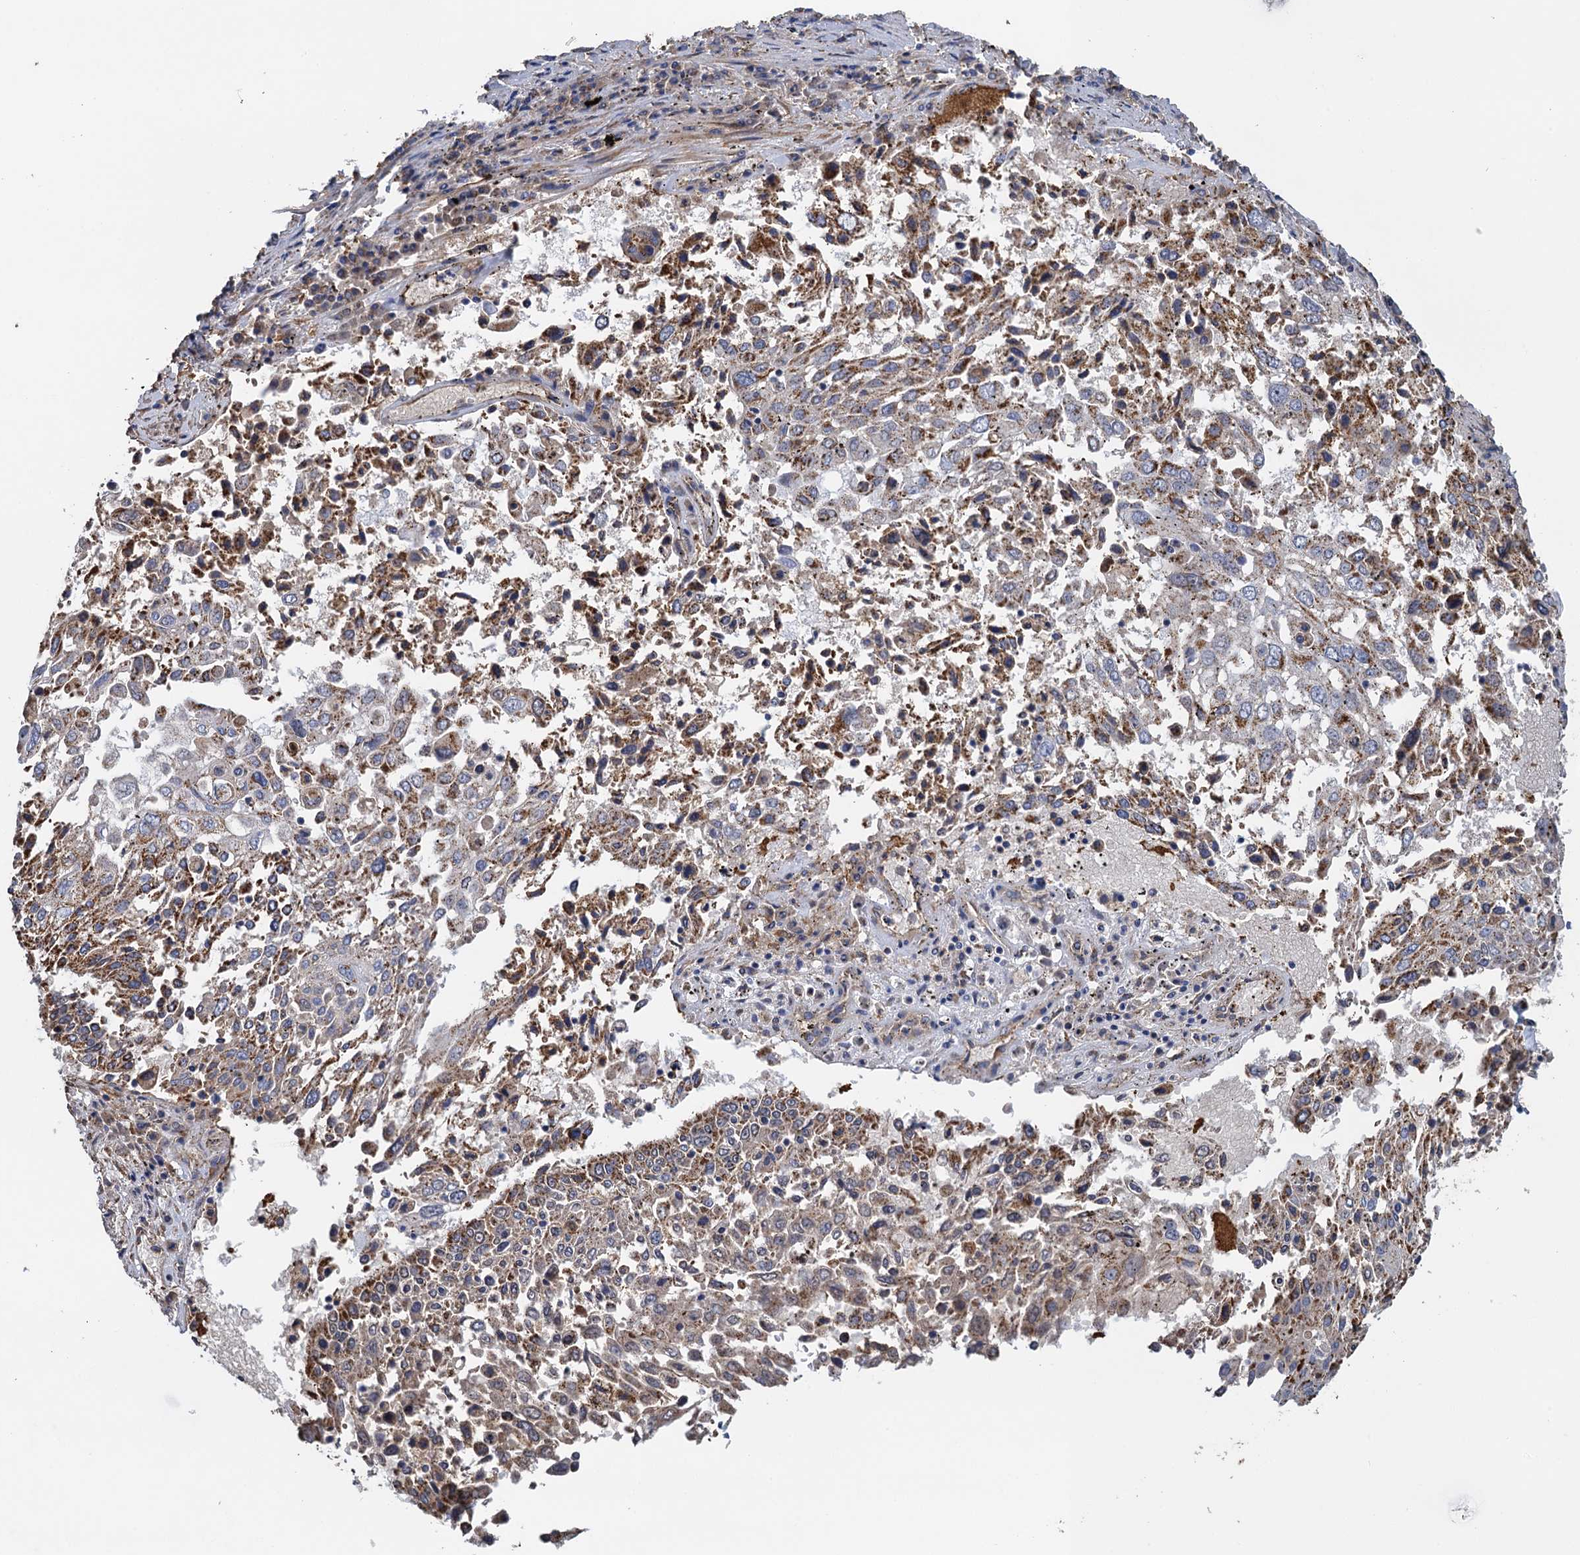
{"staining": {"intensity": "moderate", "quantity": "25%-75%", "location": "cytoplasmic/membranous"}, "tissue": "lung cancer", "cell_type": "Tumor cells", "image_type": "cancer", "snomed": [{"axis": "morphology", "description": "Squamous cell carcinoma, NOS"}, {"axis": "topography", "description": "Lung"}], "caption": "A high-resolution photomicrograph shows immunohistochemistry (IHC) staining of squamous cell carcinoma (lung), which shows moderate cytoplasmic/membranous staining in approximately 25%-75% of tumor cells.", "gene": "GCSH", "patient": {"sex": "male", "age": 65}}